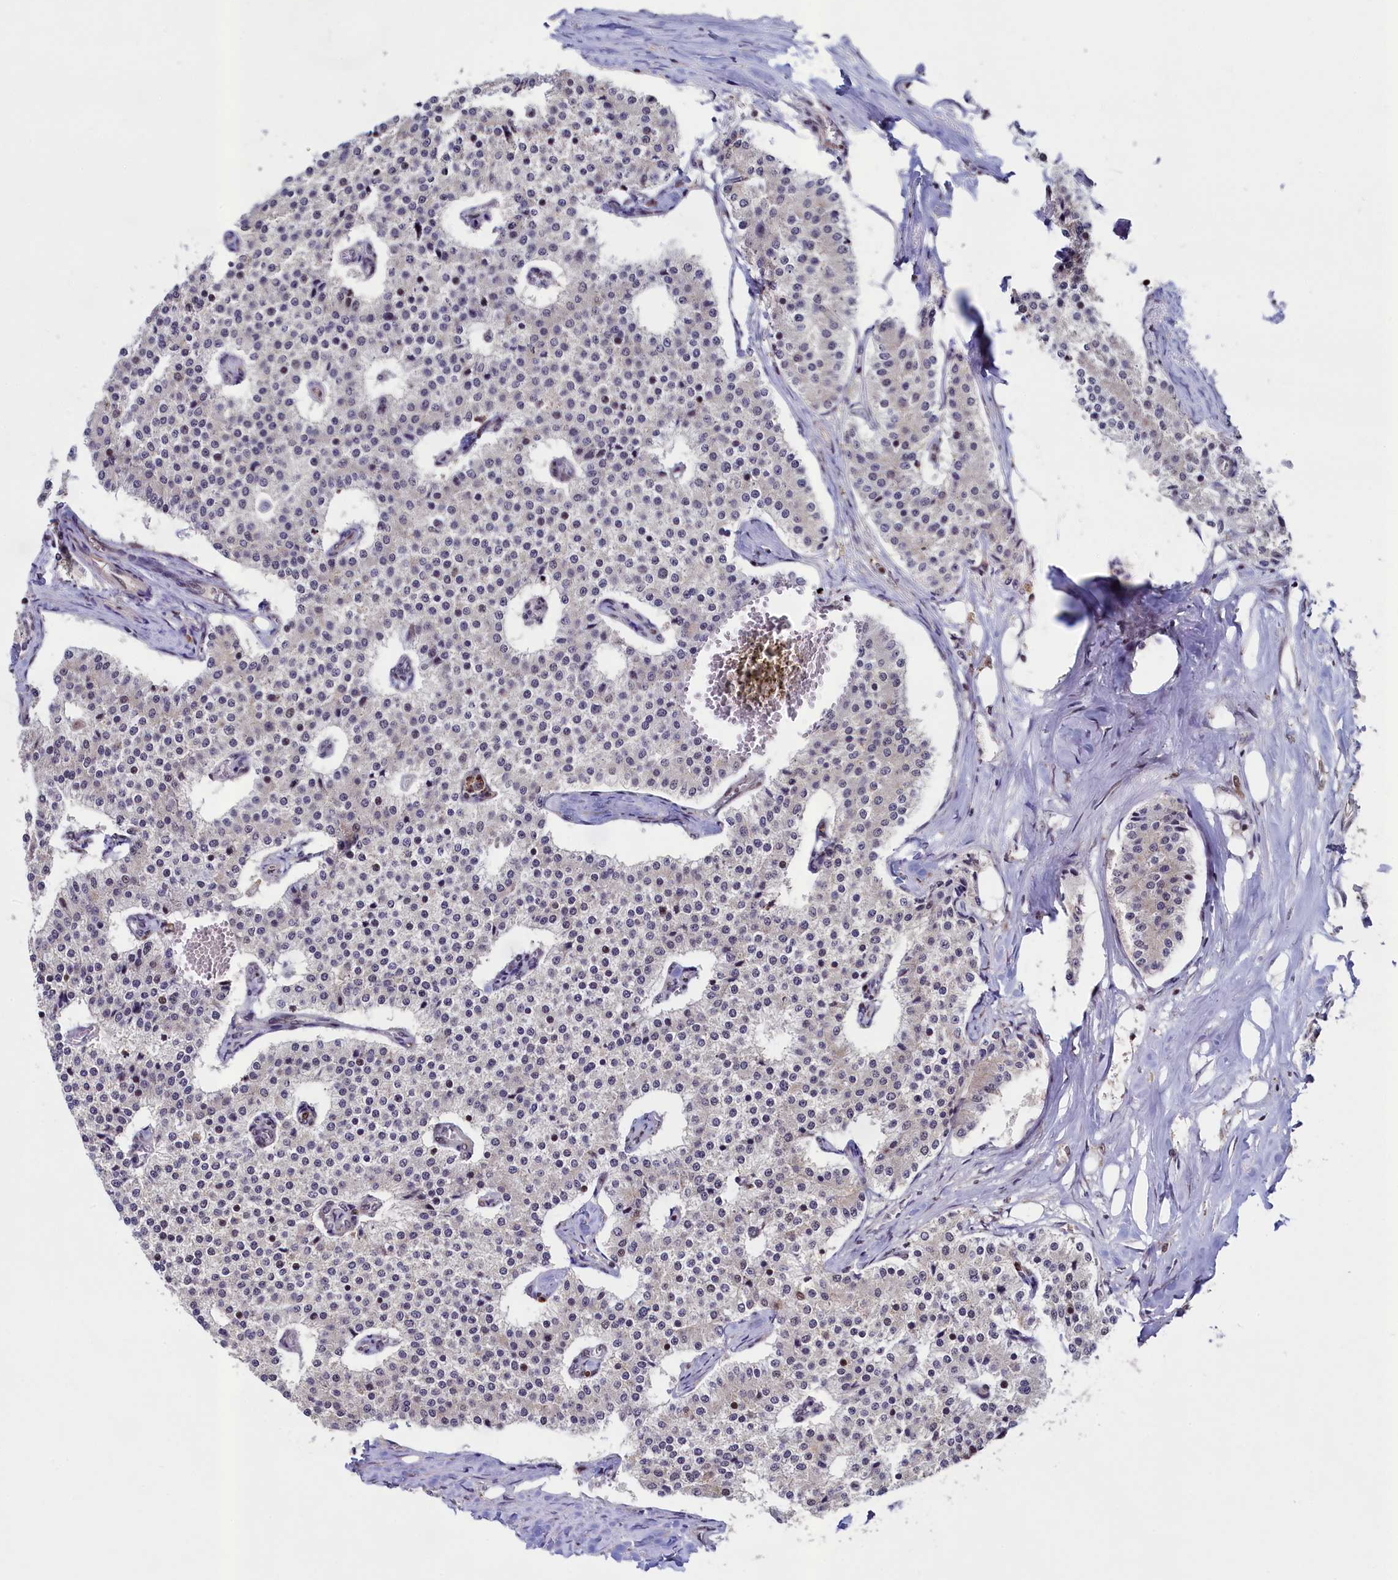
{"staining": {"intensity": "negative", "quantity": "none", "location": "none"}, "tissue": "carcinoid", "cell_type": "Tumor cells", "image_type": "cancer", "snomed": [{"axis": "morphology", "description": "Carcinoid, malignant, NOS"}, {"axis": "topography", "description": "Colon"}], "caption": "A high-resolution micrograph shows IHC staining of malignant carcinoid, which exhibits no significant positivity in tumor cells. (DAB (3,3'-diaminobenzidine) immunohistochemistry (IHC) with hematoxylin counter stain).", "gene": "LEO1", "patient": {"sex": "female", "age": 52}}